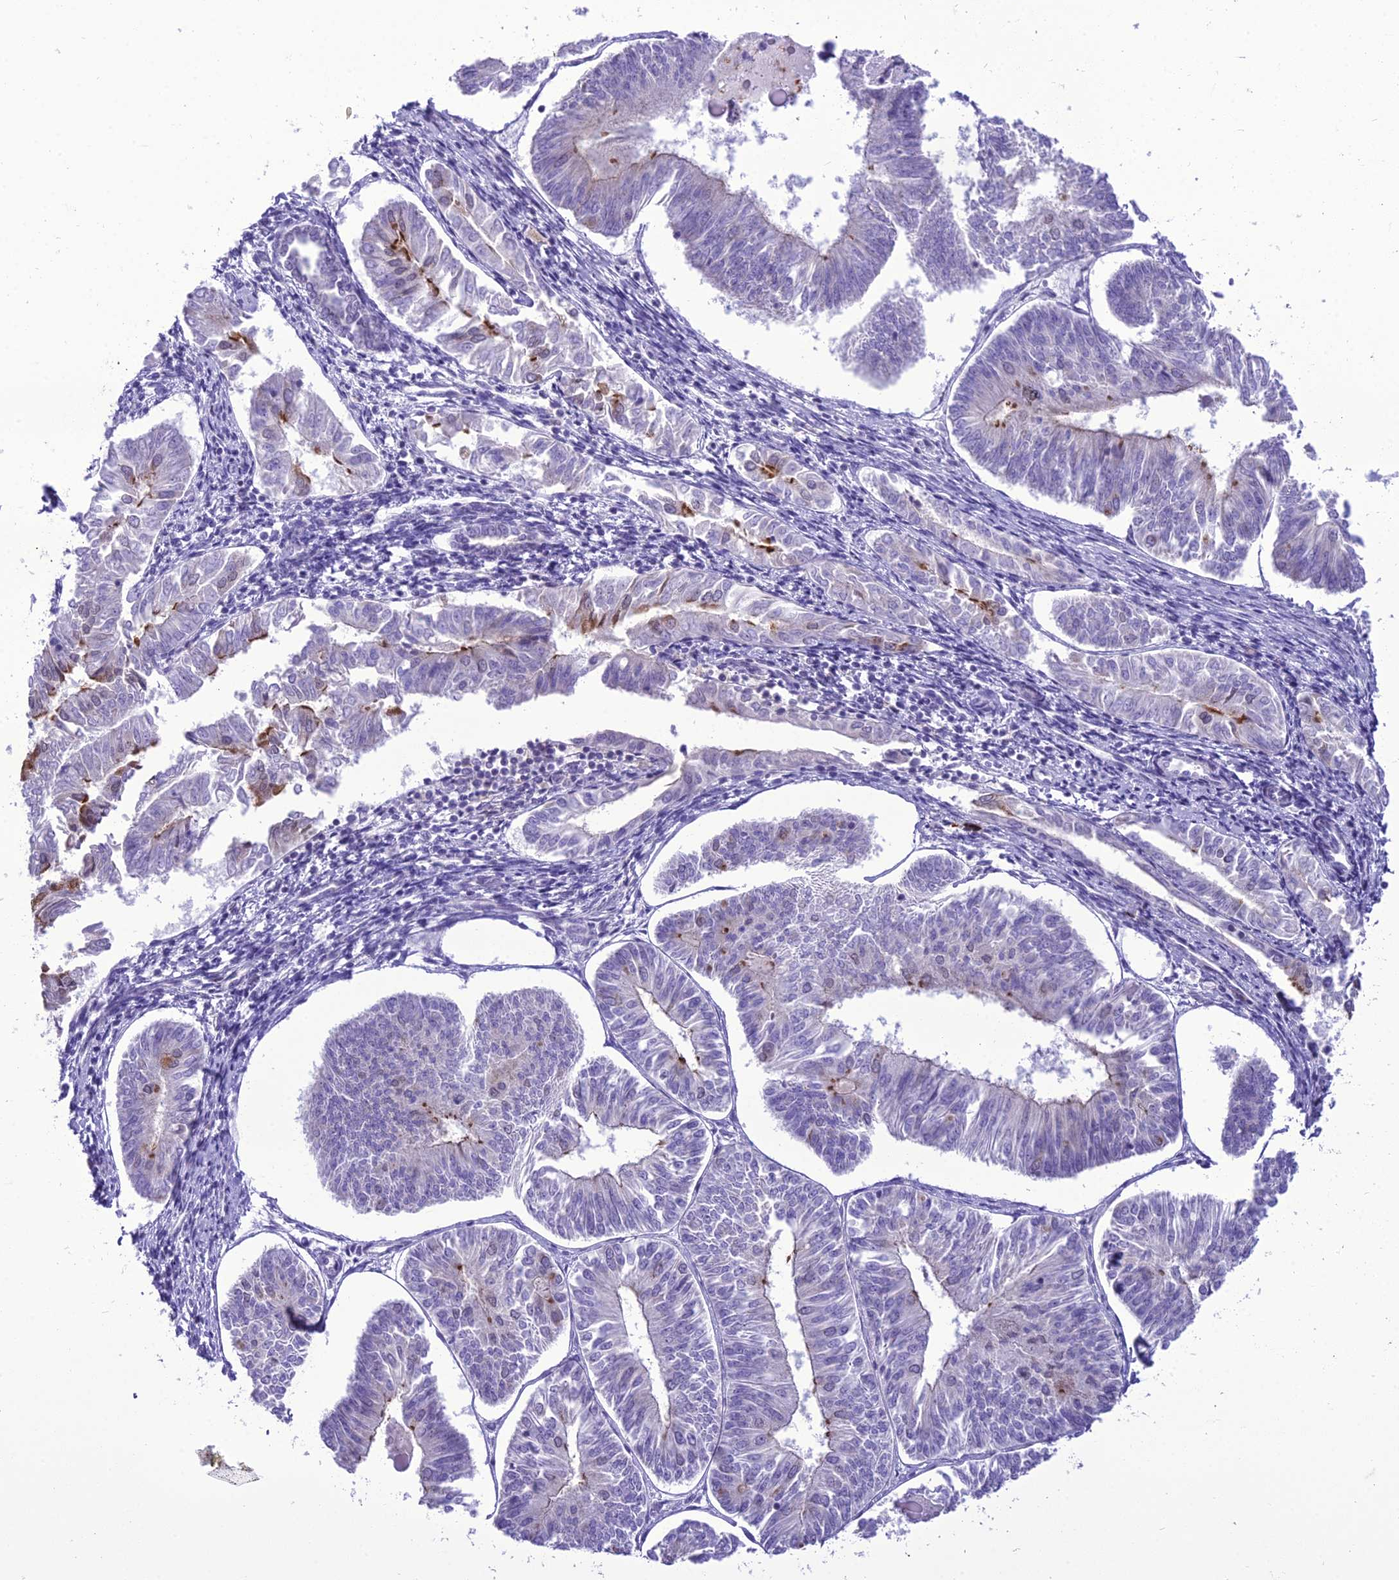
{"staining": {"intensity": "moderate", "quantity": "<25%", "location": "cytoplasmic/membranous"}, "tissue": "endometrial cancer", "cell_type": "Tumor cells", "image_type": "cancer", "snomed": [{"axis": "morphology", "description": "Adenocarcinoma, NOS"}, {"axis": "topography", "description": "Endometrium"}], "caption": "Endometrial adenocarcinoma was stained to show a protein in brown. There is low levels of moderate cytoplasmic/membranous positivity in approximately <25% of tumor cells.", "gene": "B9D2", "patient": {"sex": "female", "age": 58}}